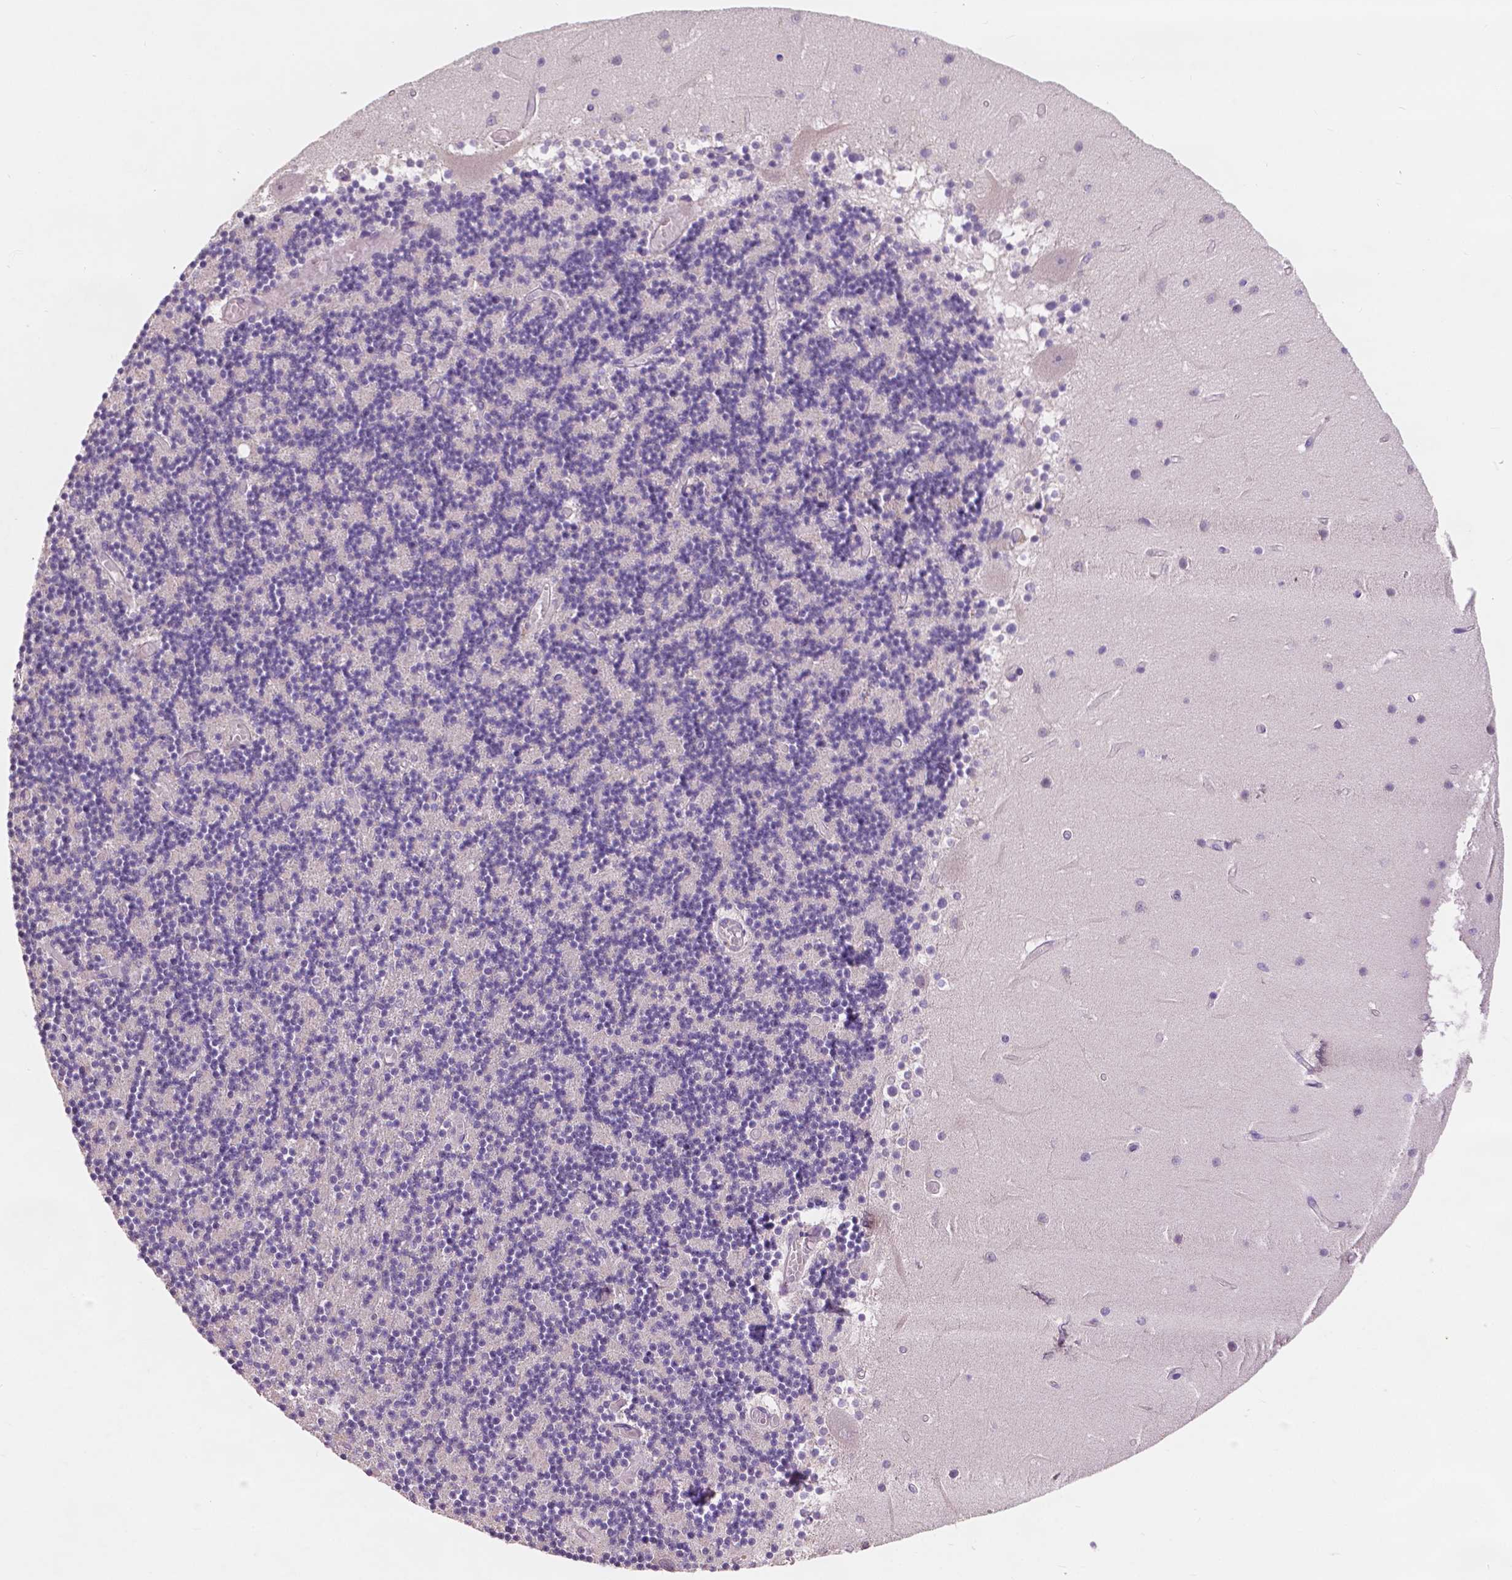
{"staining": {"intensity": "negative", "quantity": "none", "location": "none"}, "tissue": "cerebellum", "cell_type": "Cells in granular layer", "image_type": "normal", "snomed": [{"axis": "morphology", "description": "Normal tissue, NOS"}, {"axis": "topography", "description": "Cerebellum"}], "caption": "A photomicrograph of cerebellum stained for a protein shows no brown staining in cells in granular layer. (Immunohistochemistry (ihc), brightfield microscopy, high magnification).", "gene": "IREB2", "patient": {"sex": "female", "age": 28}}